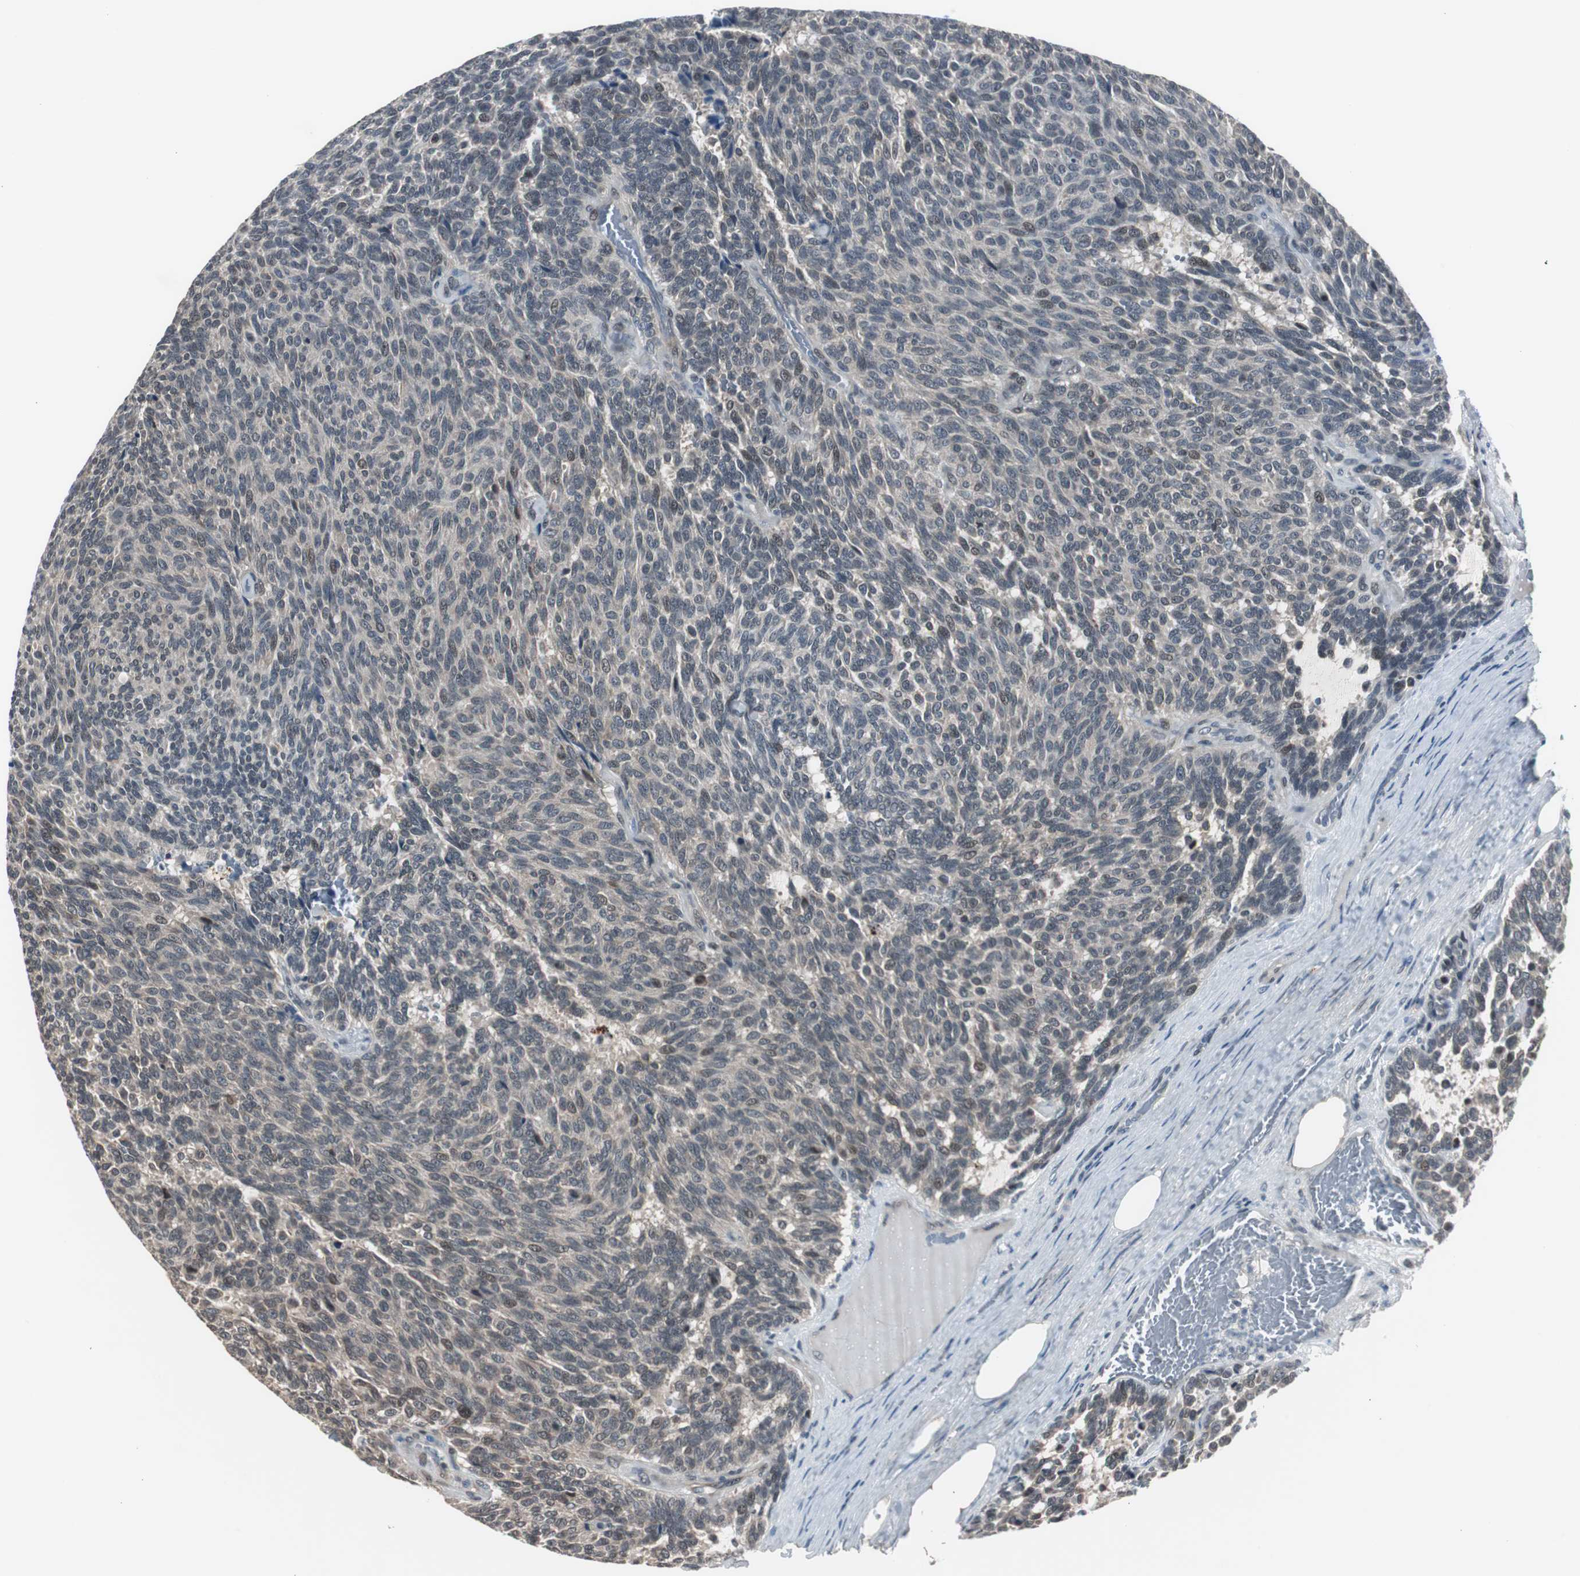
{"staining": {"intensity": "moderate", "quantity": "<25%", "location": "cytoplasmic/membranous"}, "tissue": "carcinoid", "cell_type": "Tumor cells", "image_type": "cancer", "snomed": [{"axis": "morphology", "description": "Carcinoid, malignant, NOS"}, {"axis": "topography", "description": "Pancreas"}], "caption": "A micrograph showing moderate cytoplasmic/membranous expression in about <25% of tumor cells in carcinoid, as visualized by brown immunohistochemical staining.", "gene": "BOLA1", "patient": {"sex": "female", "age": 54}}